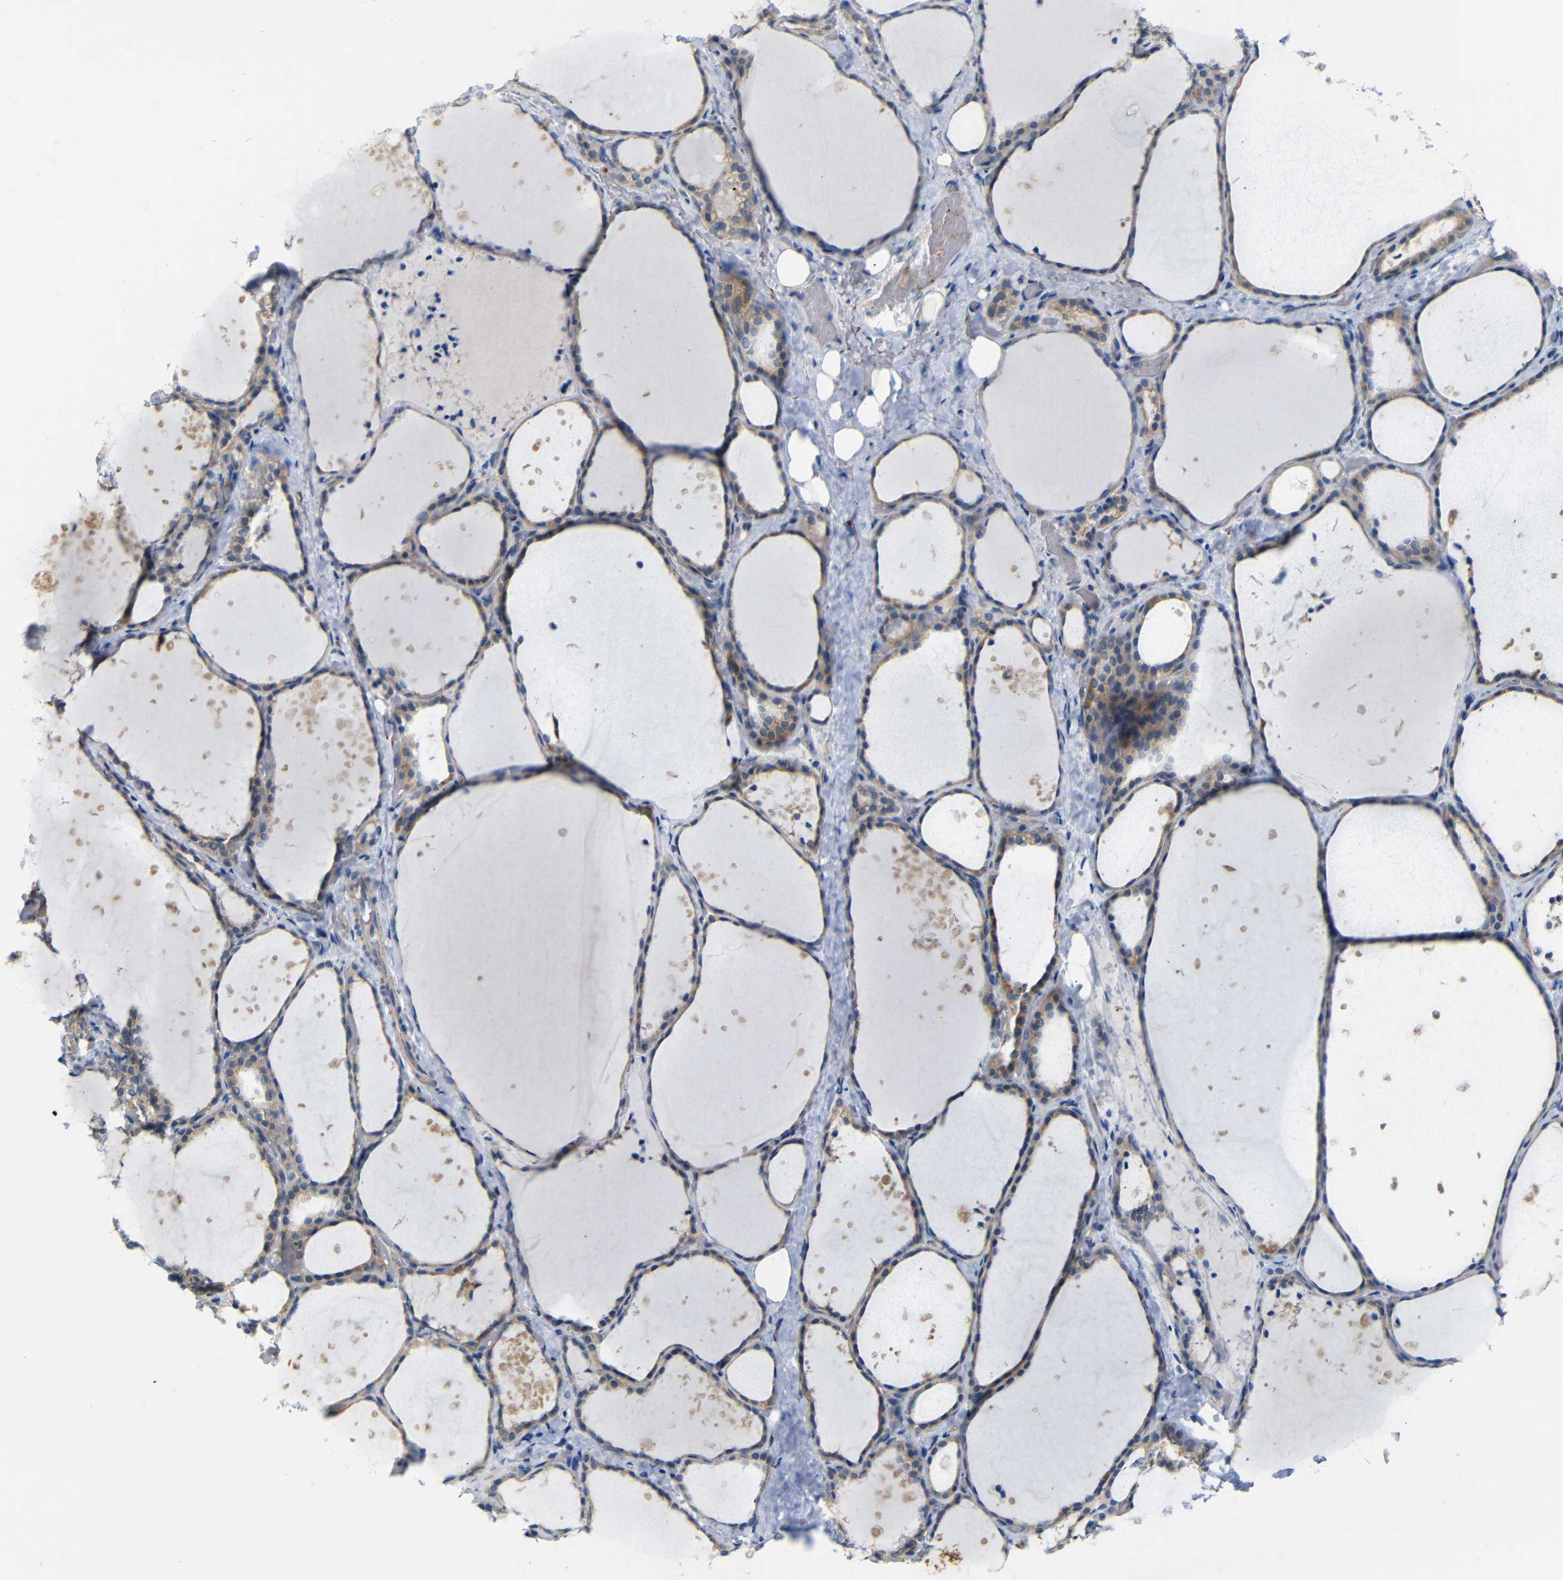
{"staining": {"intensity": "moderate", "quantity": ">75%", "location": "cytoplasmic/membranous"}, "tissue": "thyroid gland", "cell_type": "Glandular cells", "image_type": "normal", "snomed": [{"axis": "morphology", "description": "Normal tissue, NOS"}, {"axis": "topography", "description": "Thyroid gland"}], "caption": "Benign thyroid gland displays moderate cytoplasmic/membranous expression in approximately >75% of glandular cells.", "gene": "TBC1D32", "patient": {"sex": "female", "age": 44}}